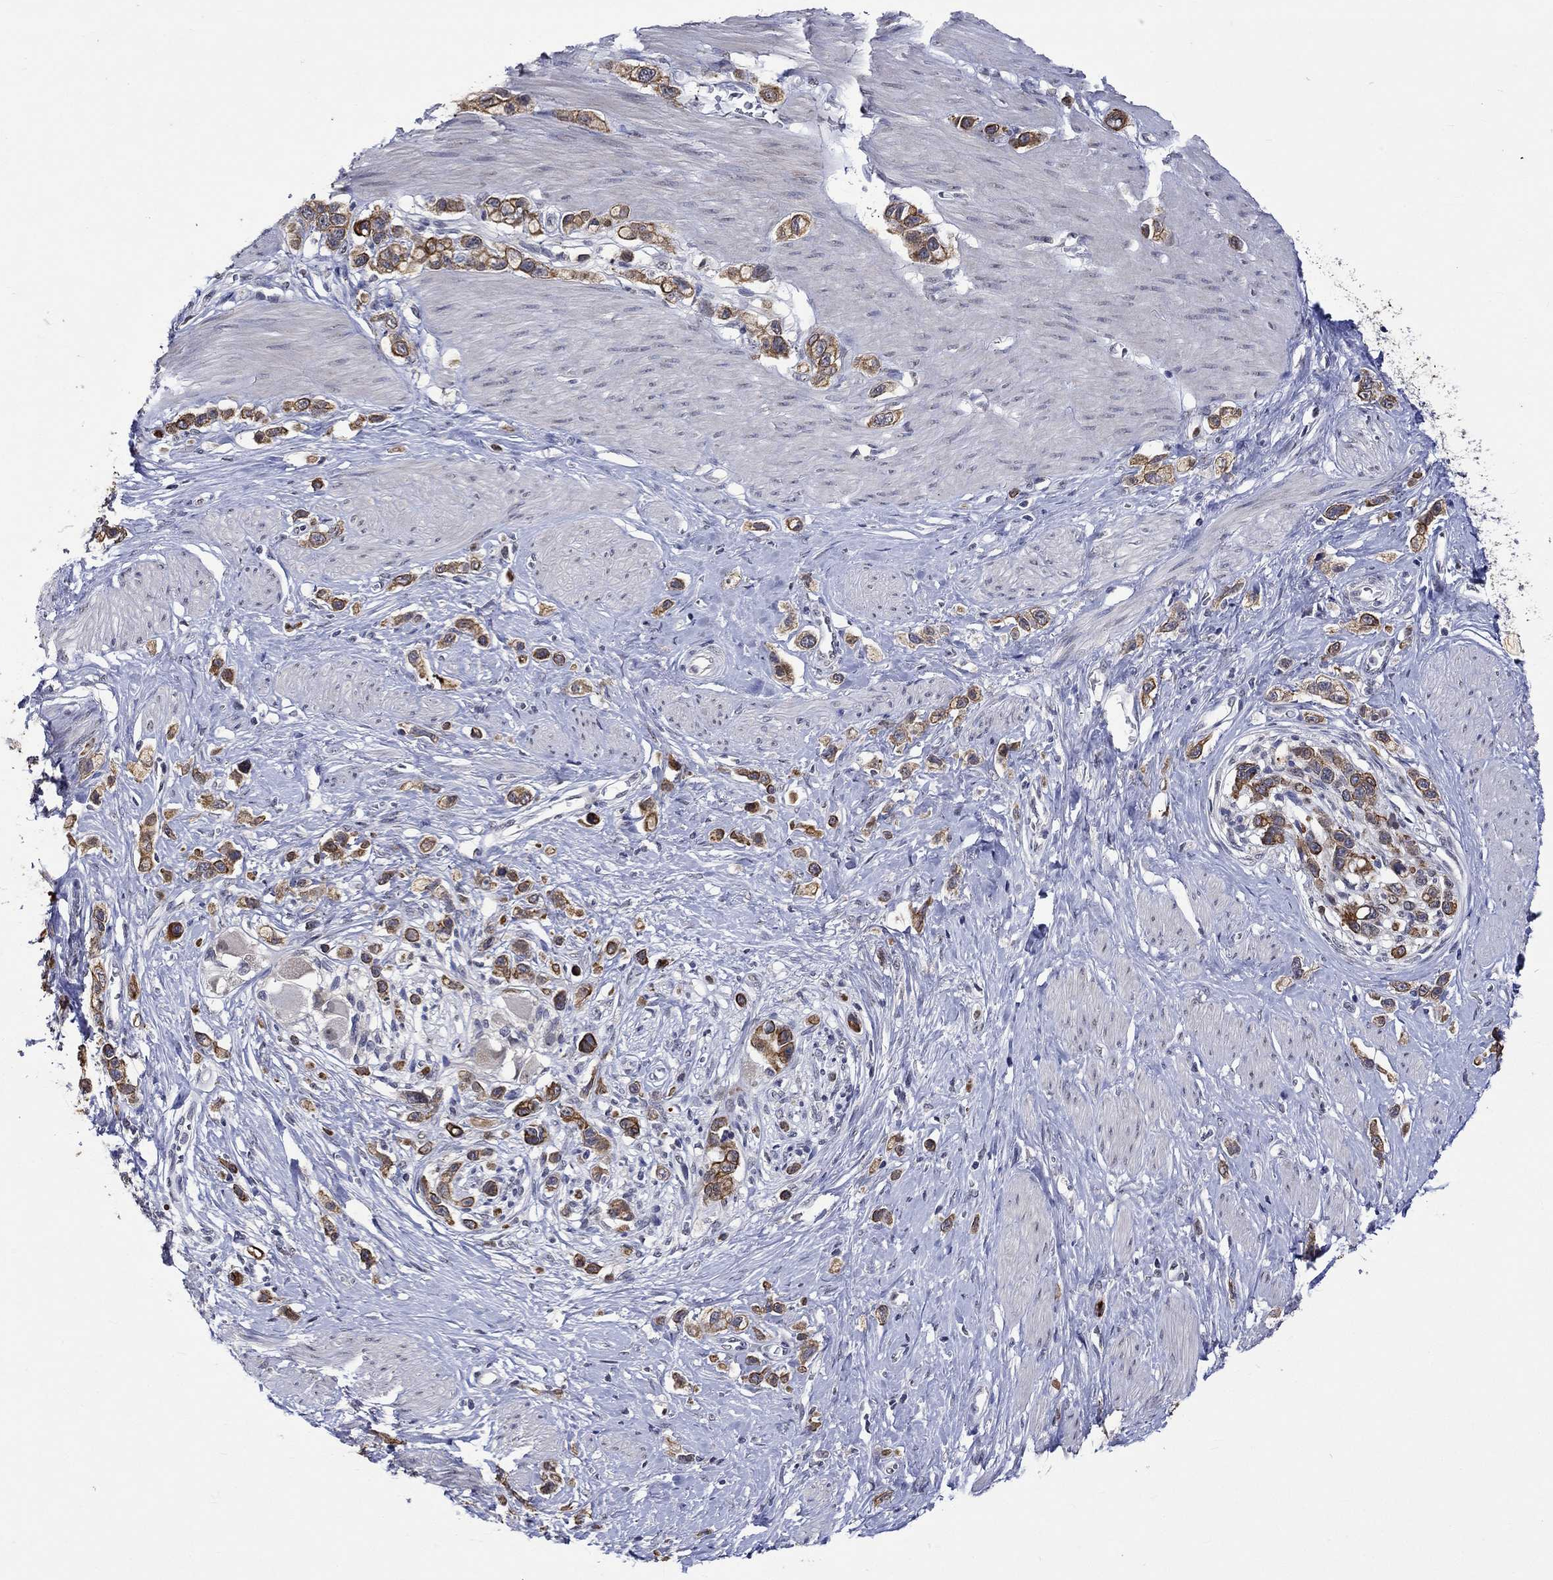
{"staining": {"intensity": "strong", "quantity": "25%-75%", "location": "cytoplasmic/membranous"}, "tissue": "stomach cancer", "cell_type": "Tumor cells", "image_type": "cancer", "snomed": [{"axis": "morphology", "description": "Normal tissue, NOS"}, {"axis": "morphology", "description": "Adenocarcinoma, NOS"}, {"axis": "morphology", "description": "Adenocarcinoma, High grade"}, {"axis": "topography", "description": "Stomach, upper"}, {"axis": "topography", "description": "Stomach"}], "caption": "Human stomach cancer (adenocarcinoma) stained for a protein (brown) displays strong cytoplasmic/membranous positive staining in approximately 25%-75% of tumor cells.", "gene": "DDX3Y", "patient": {"sex": "female", "age": 65}}